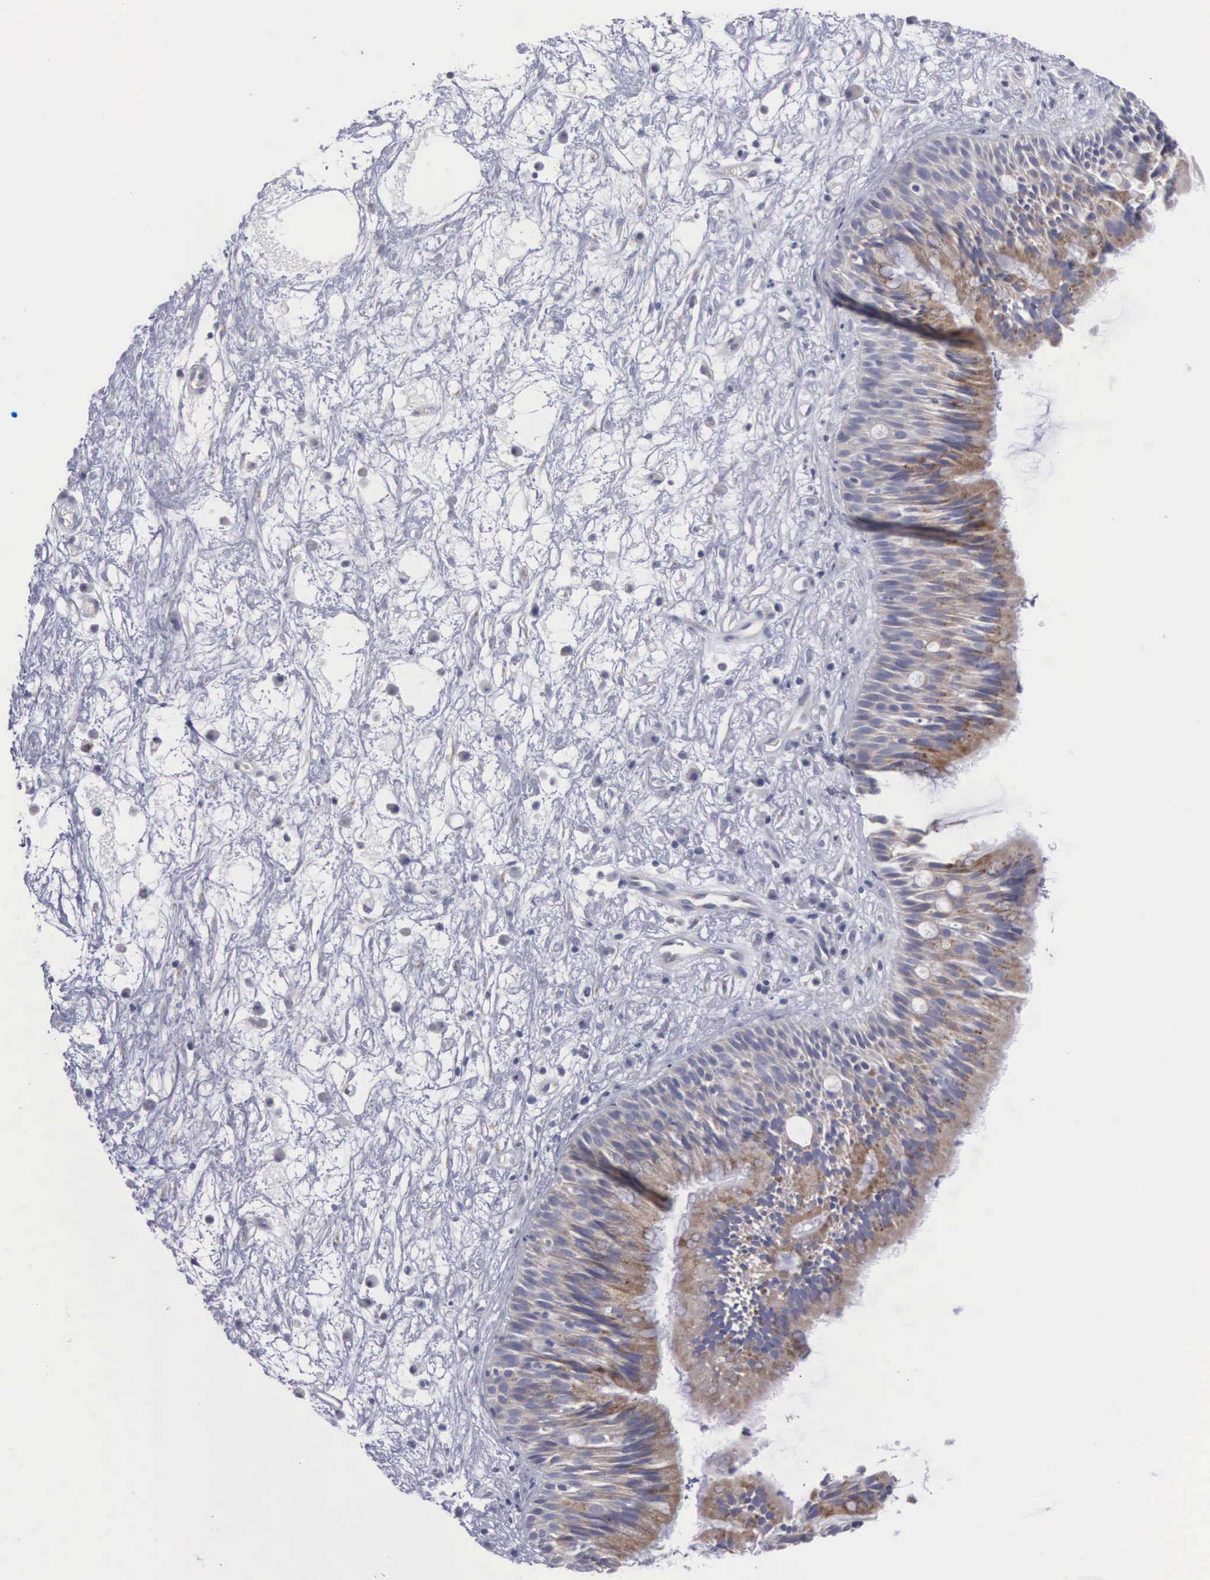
{"staining": {"intensity": "moderate", "quantity": "25%-75%", "location": "cytoplasmic/membranous"}, "tissue": "nasopharynx", "cell_type": "Respiratory epithelial cells", "image_type": "normal", "snomed": [{"axis": "morphology", "description": "Normal tissue, NOS"}, {"axis": "topography", "description": "Nasopharynx"}], "caption": "Immunohistochemical staining of normal nasopharynx reveals 25%-75% levels of moderate cytoplasmic/membranous protein expression in about 25%-75% of respiratory epithelial cells.", "gene": "APOOL", "patient": {"sex": "male", "age": 13}}